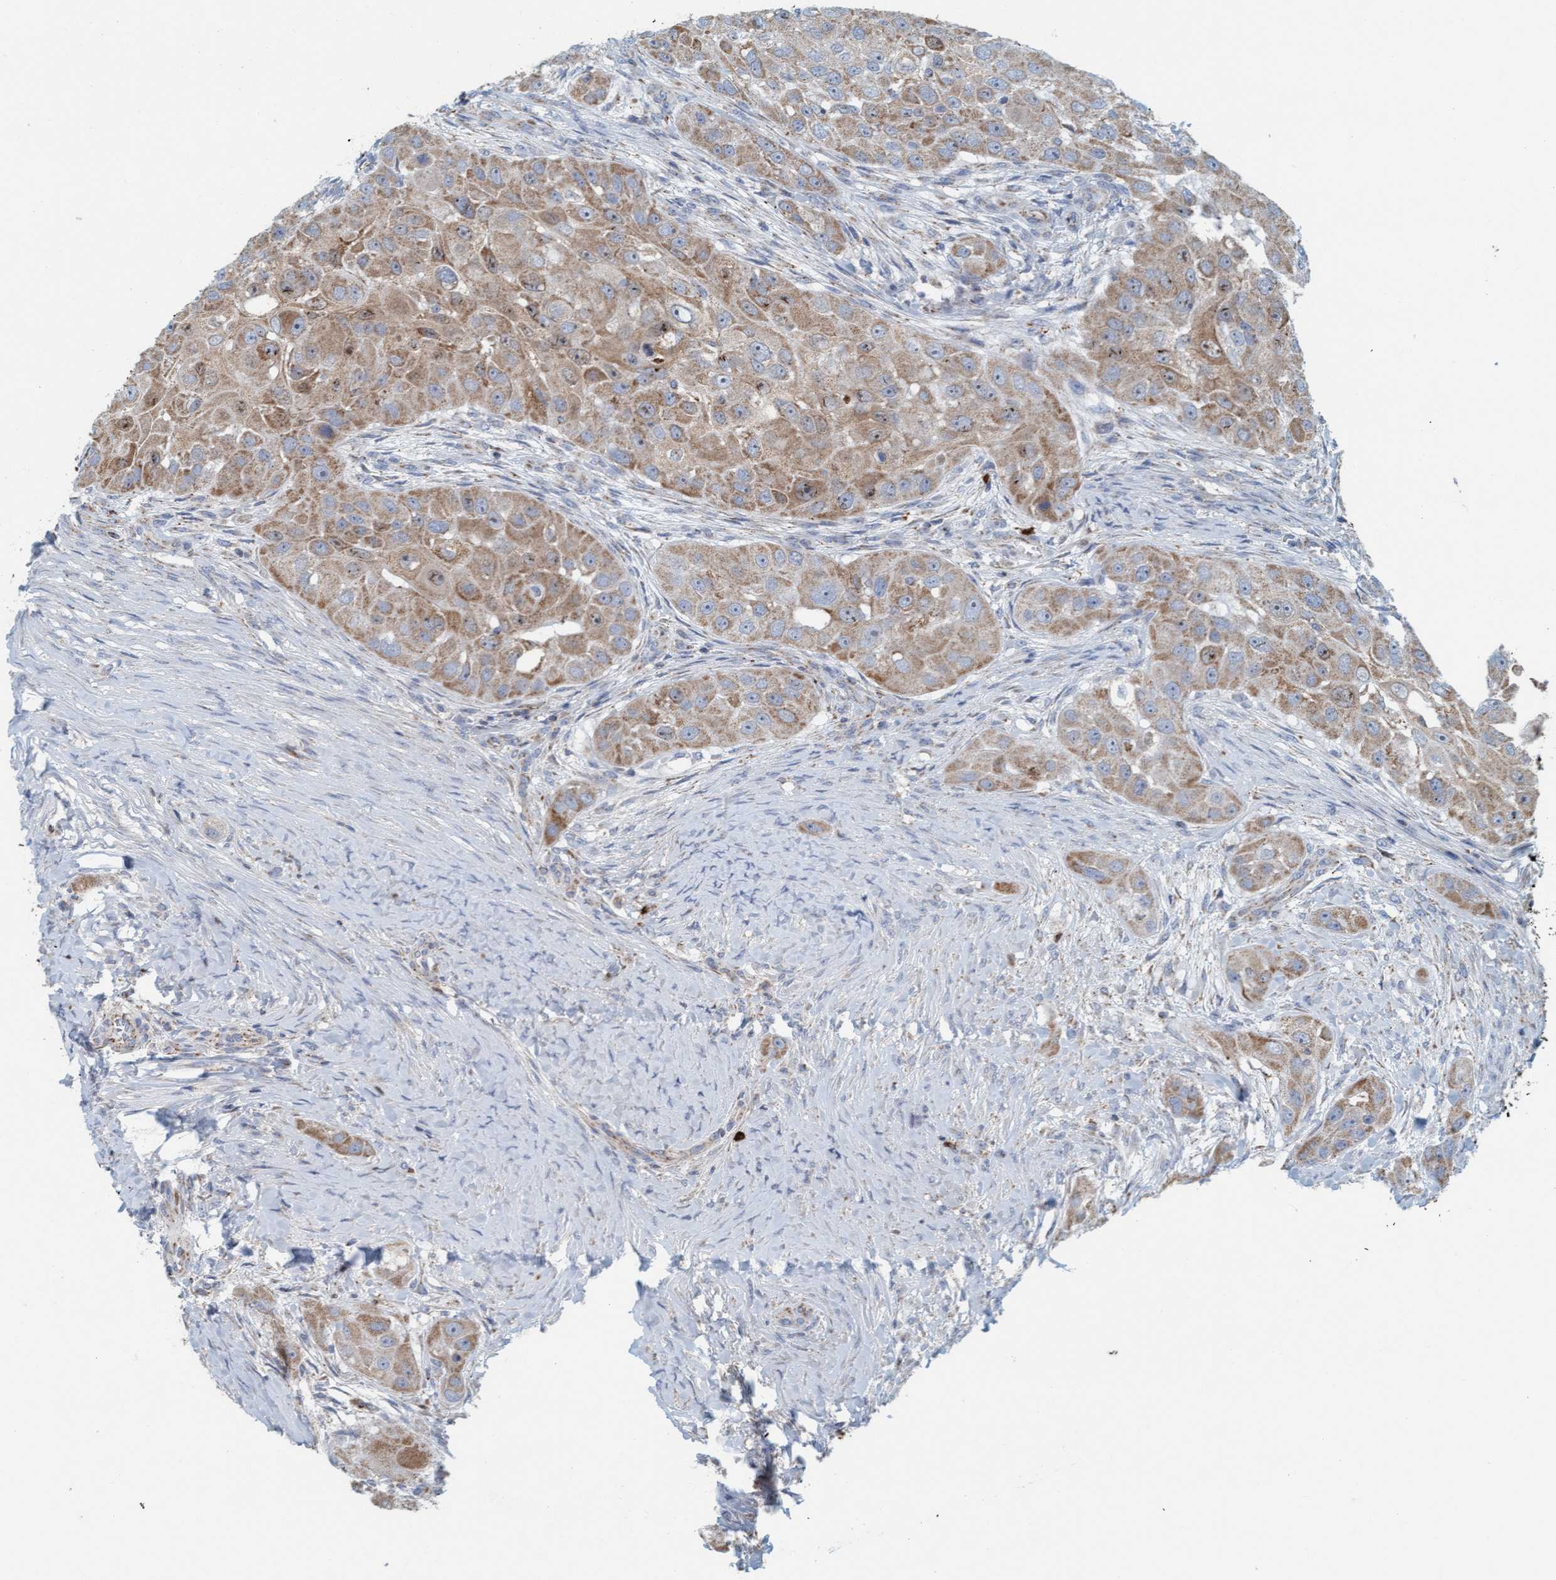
{"staining": {"intensity": "moderate", "quantity": ">75%", "location": "cytoplasmic/membranous"}, "tissue": "head and neck cancer", "cell_type": "Tumor cells", "image_type": "cancer", "snomed": [{"axis": "morphology", "description": "Normal tissue, NOS"}, {"axis": "morphology", "description": "Squamous cell carcinoma, NOS"}, {"axis": "topography", "description": "Skeletal muscle"}, {"axis": "topography", "description": "Head-Neck"}], "caption": "DAB (3,3'-diaminobenzidine) immunohistochemical staining of human squamous cell carcinoma (head and neck) shows moderate cytoplasmic/membranous protein staining in approximately >75% of tumor cells.", "gene": "B9D1", "patient": {"sex": "male", "age": 51}}